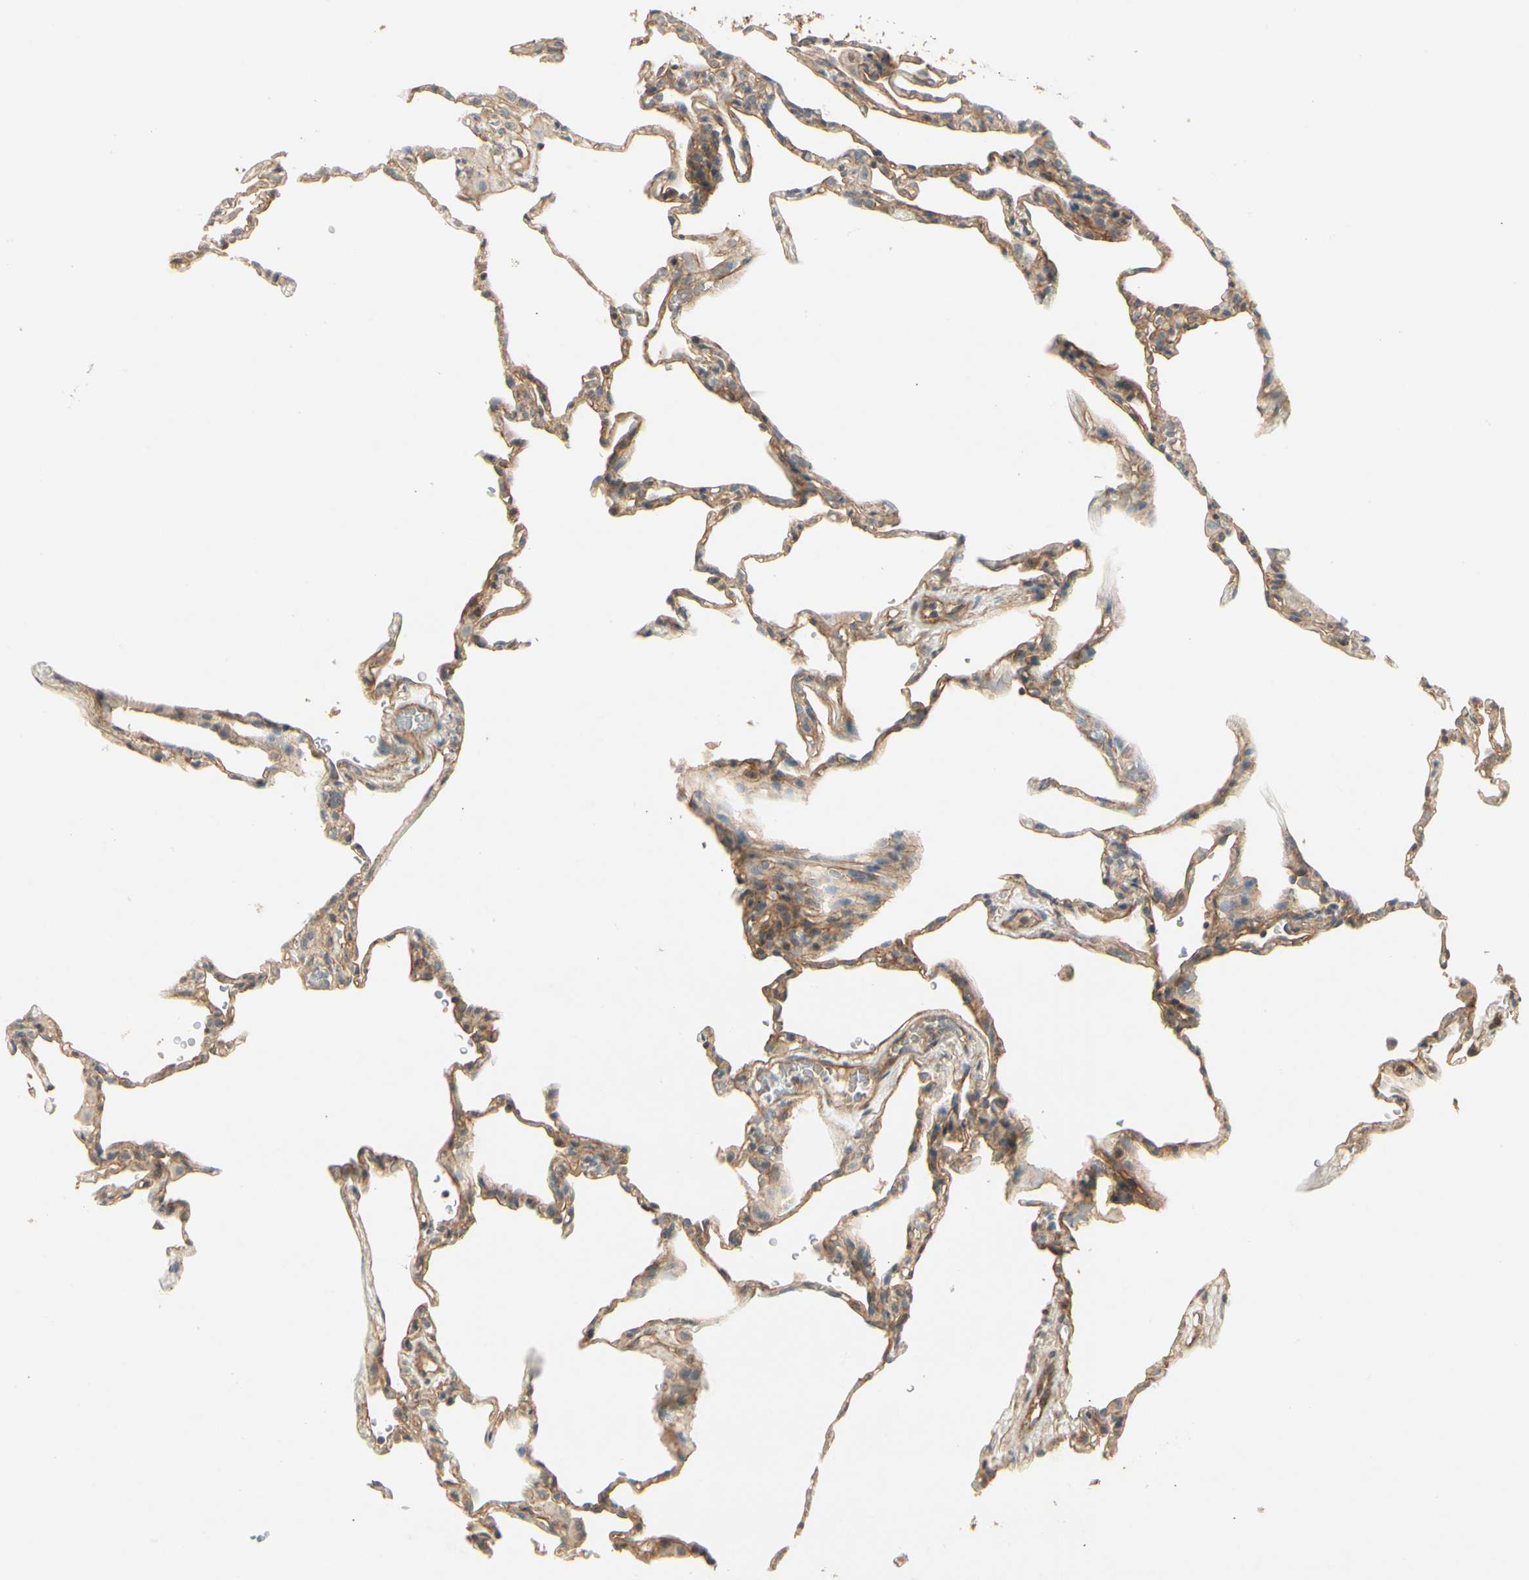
{"staining": {"intensity": "moderate", "quantity": ">75%", "location": "cytoplasmic/membranous"}, "tissue": "lung", "cell_type": "Alveolar cells", "image_type": "normal", "snomed": [{"axis": "morphology", "description": "Normal tissue, NOS"}, {"axis": "topography", "description": "Lung"}], "caption": "Lung stained for a protein displays moderate cytoplasmic/membranous positivity in alveolar cells.", "gene": "RNF180", "patient": {"sex": "male", "age": 59}}